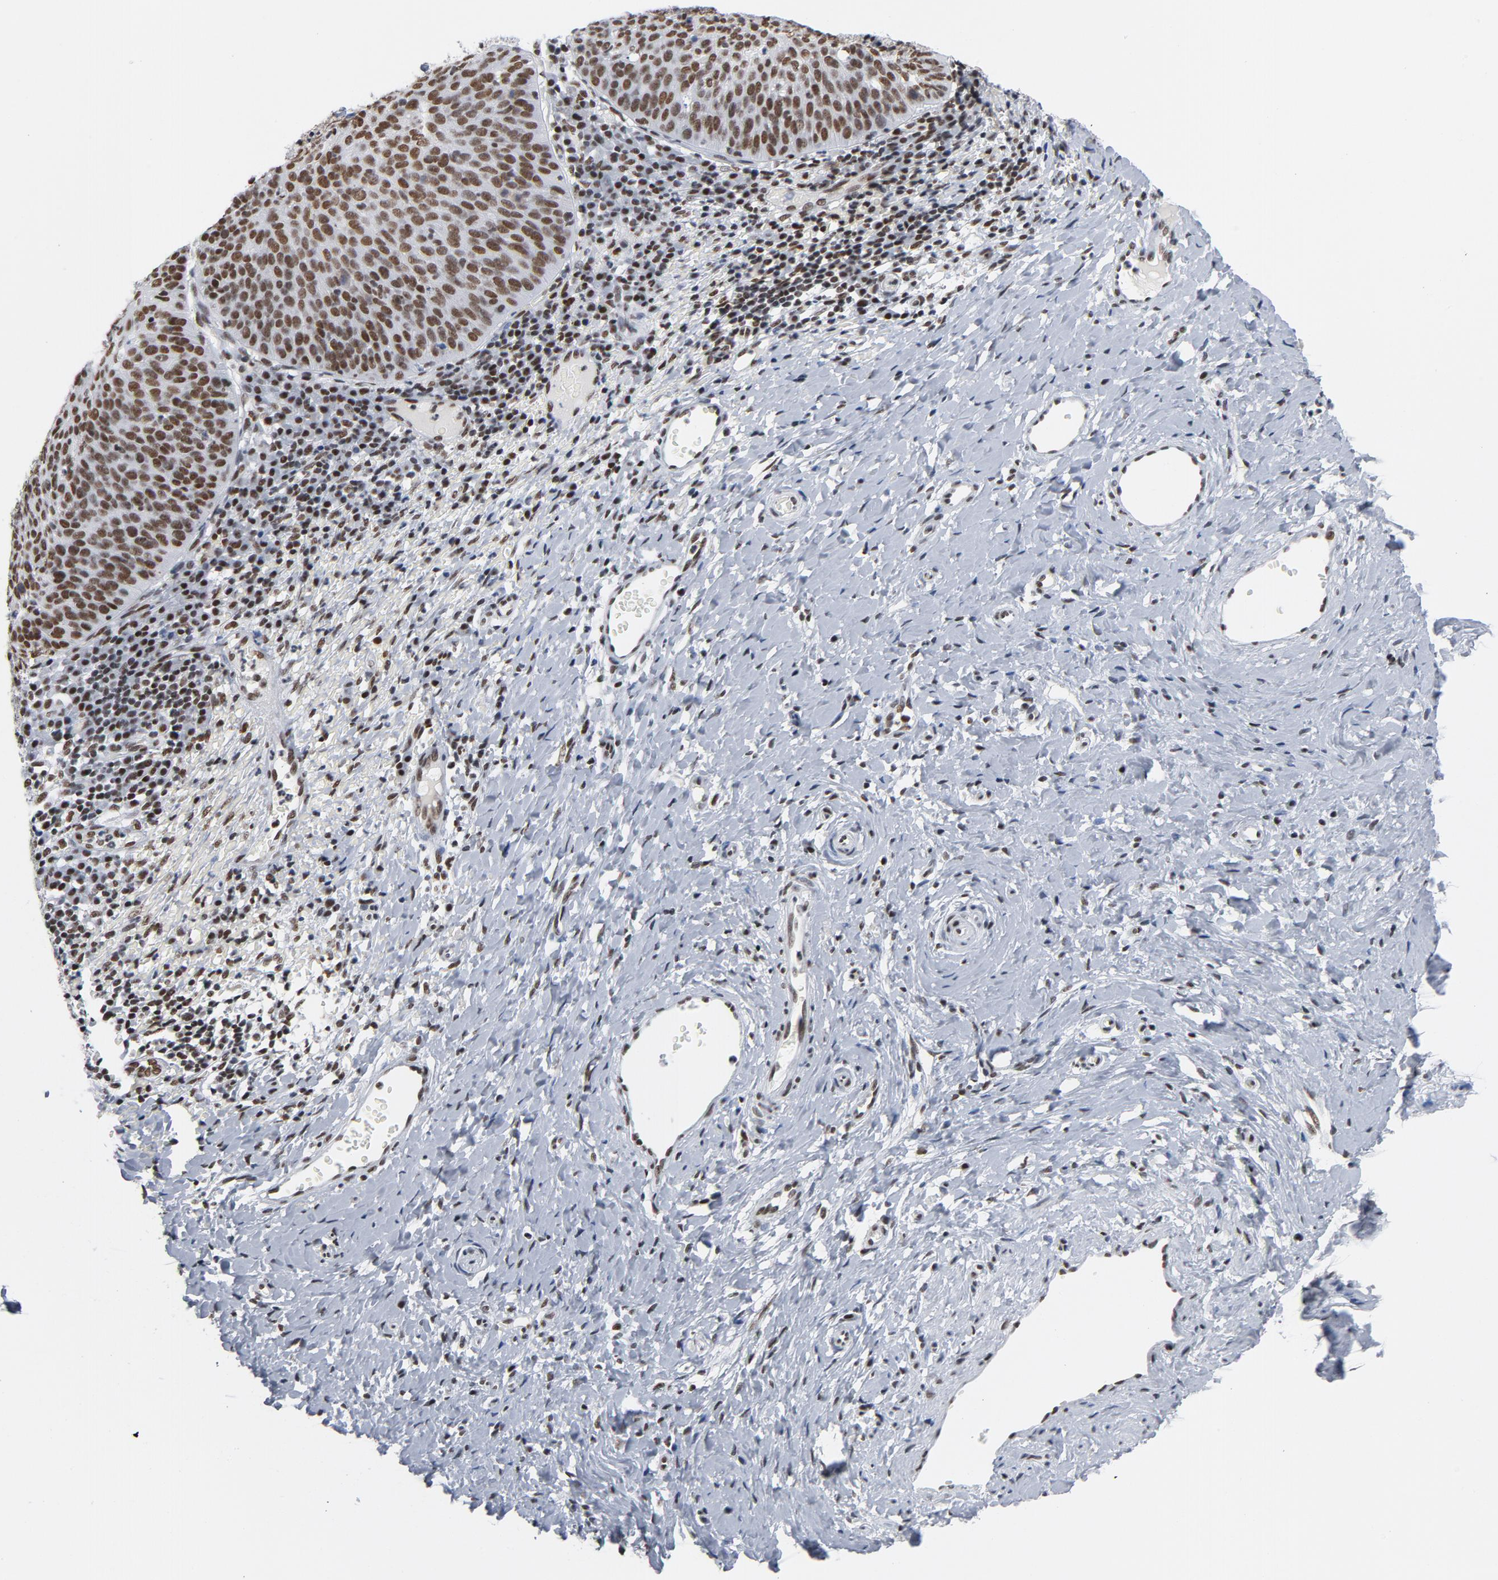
{"staining": {"intensity": "moderate", "quantity": ">75%", "location": "nuclear"}, "tissue": "cervical cancer", "cell_type": "Tumor cells", "image_type": "cancer", "snomed": [{"axis": "morphology", "description": "Normal tissue, NOS"}, {"axis": "morphology", "description": "Squamous cell carcinoma, NOS"}, {"axis": "topography", "description": "Cervix"}], "caption": "Approximately >75% of tumor cells in human cervical cancer exhibit moderate nuclear protein positivity as visualized by brown immunohistochemical staining.", "gene": "CSTF2", "patient": {"sex": "female", "age": 39}}